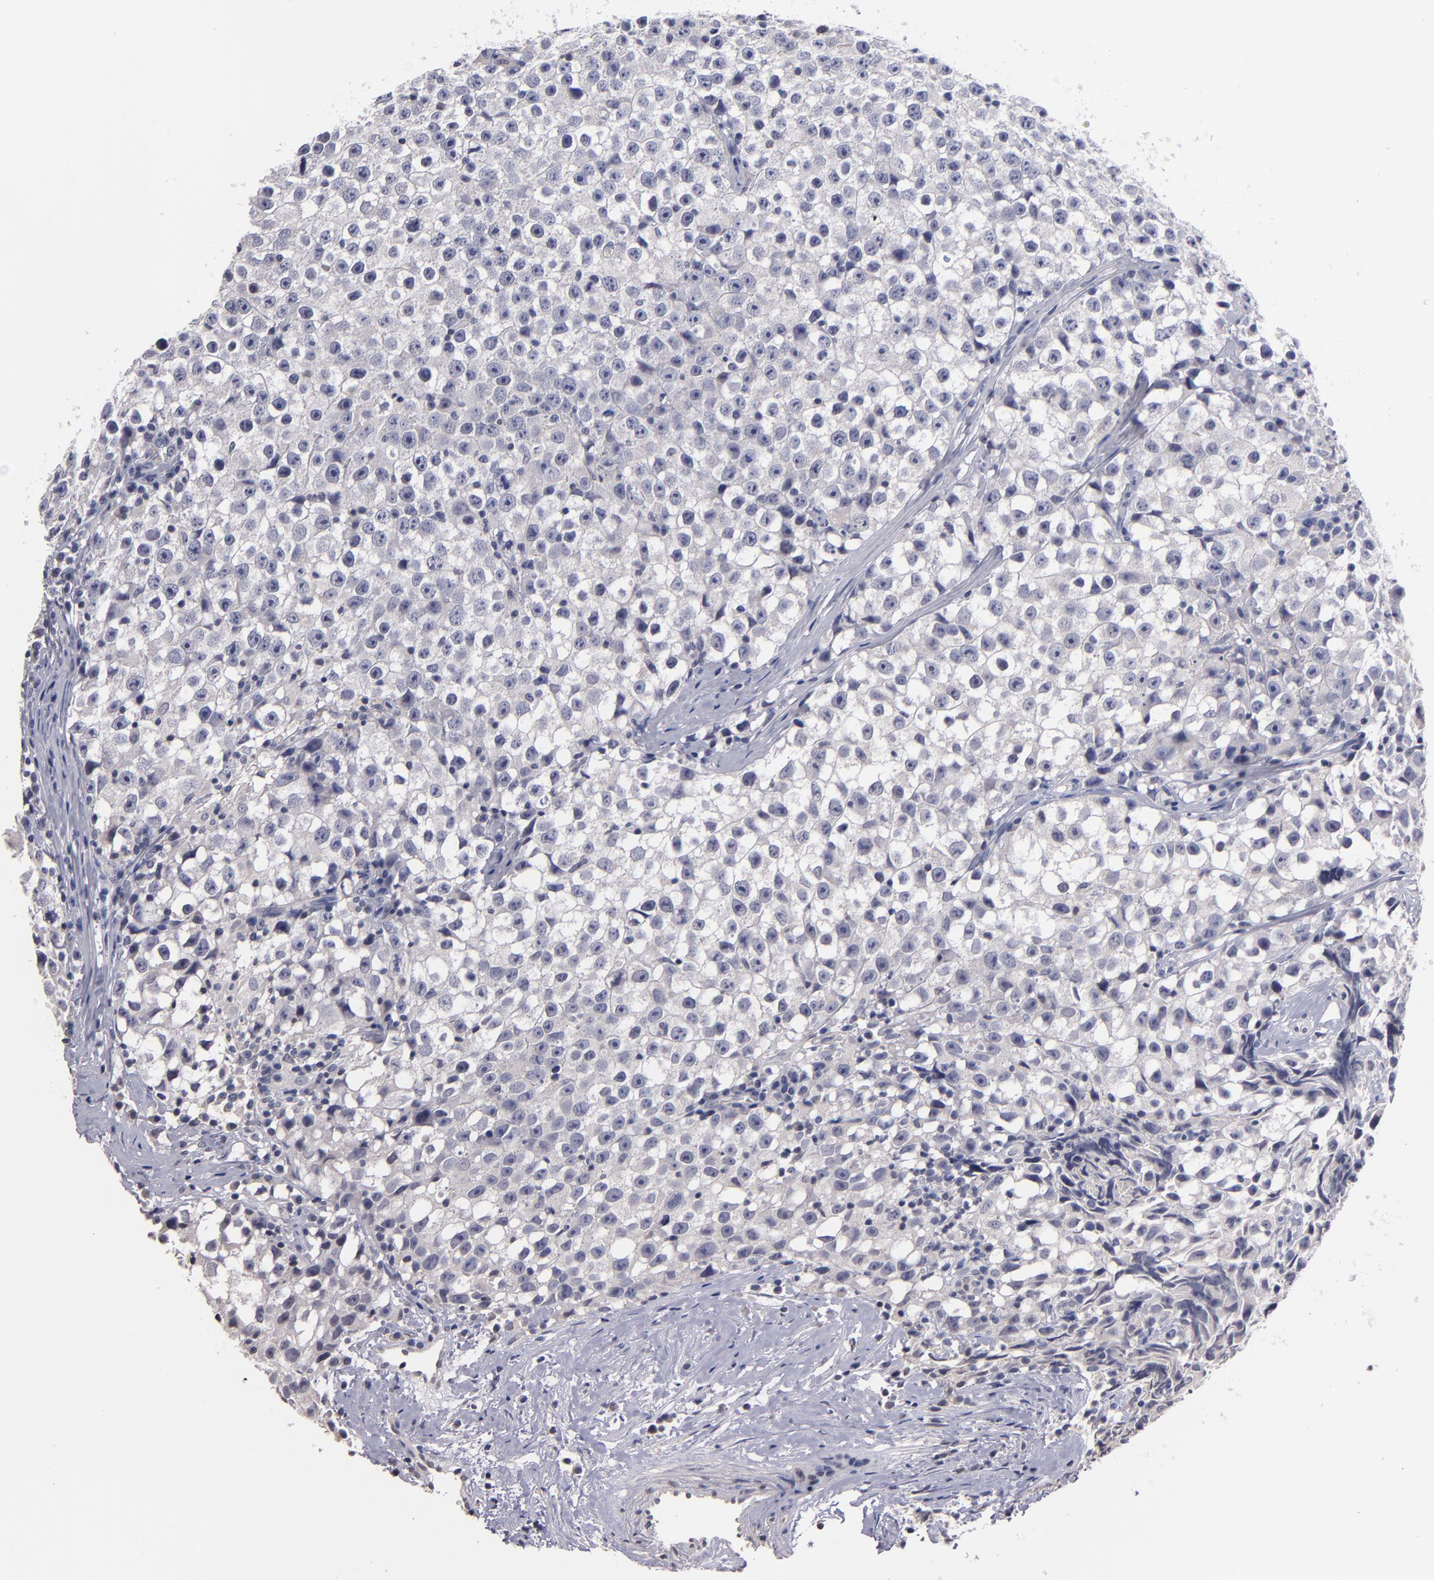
{"staining": {"intensity": "negative", "quantity": "none", "location": "none"}, "tissue": "testis cancer", "cell_type": "Tumor cells", "image_type": "cancer", "snomed": [{"axis": "morphology", "description": "Seminoma, NOS"}, {"axis": "topography", "description": "Testis"}], "caption": "Human seminoma (testis) stained for a protein using immunohistochemistry (IHC) demonstrates no expression in tumor cells.", "gene": "S100A1", "patient": {"sex": "male", "age": 35}}